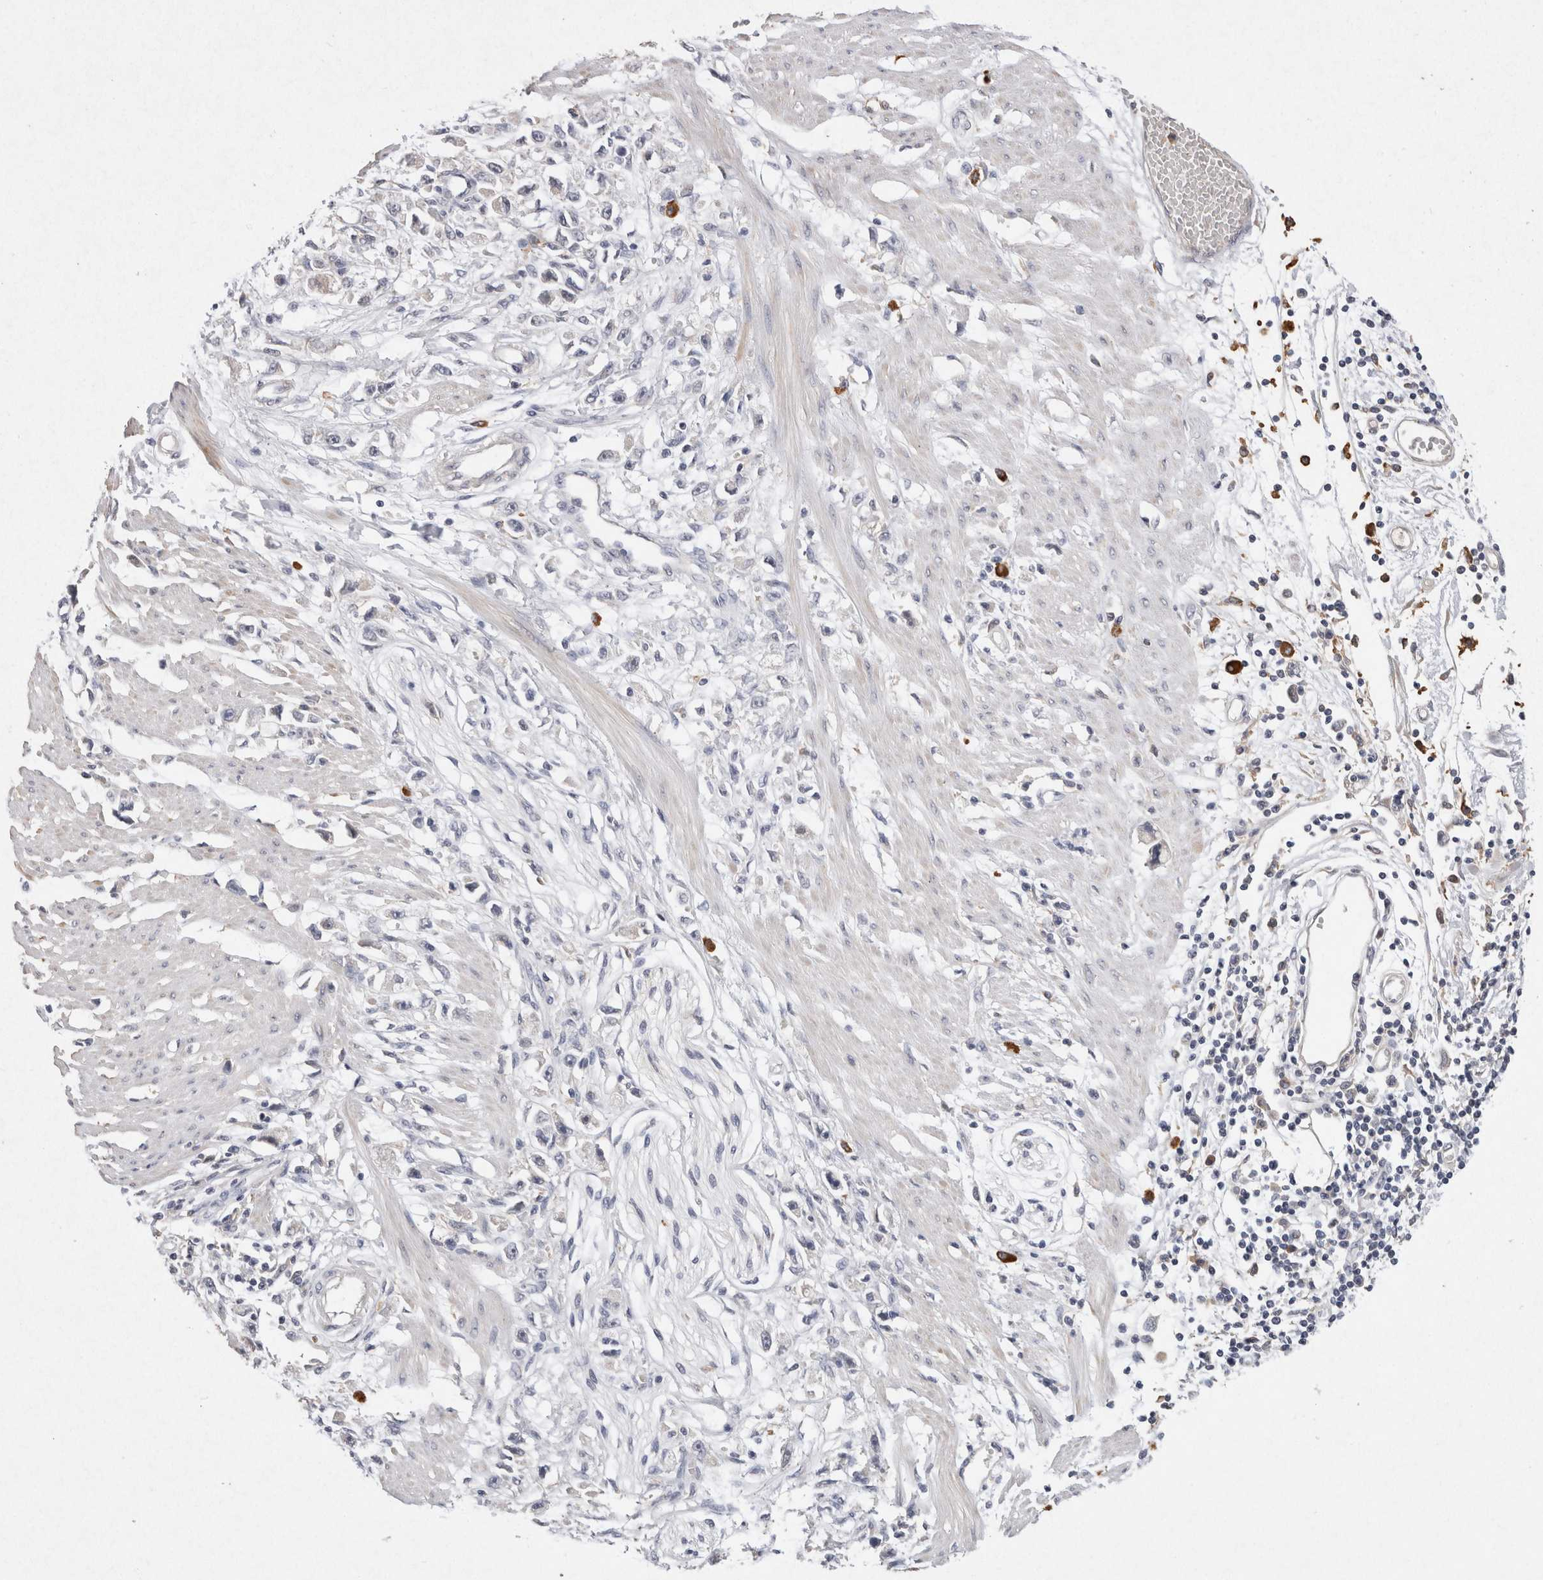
{"staining": {"intensity": "negative", "quantity": "none", "location": "none"}, "tissue": "stomach cancer", "cell_type": "Tumor cells", "image_type": "cancer", "snomed": [{"axis": "morphology", "description": "Adenocarcinoma, NOS"}, {"axis": "topography", "description": "Stomach"}], "caption": "Tumor cells are negative for protein expression in human stomach cancer.", "gene": "VSIG4", "patient": {"sex": "female", "age": 59}}